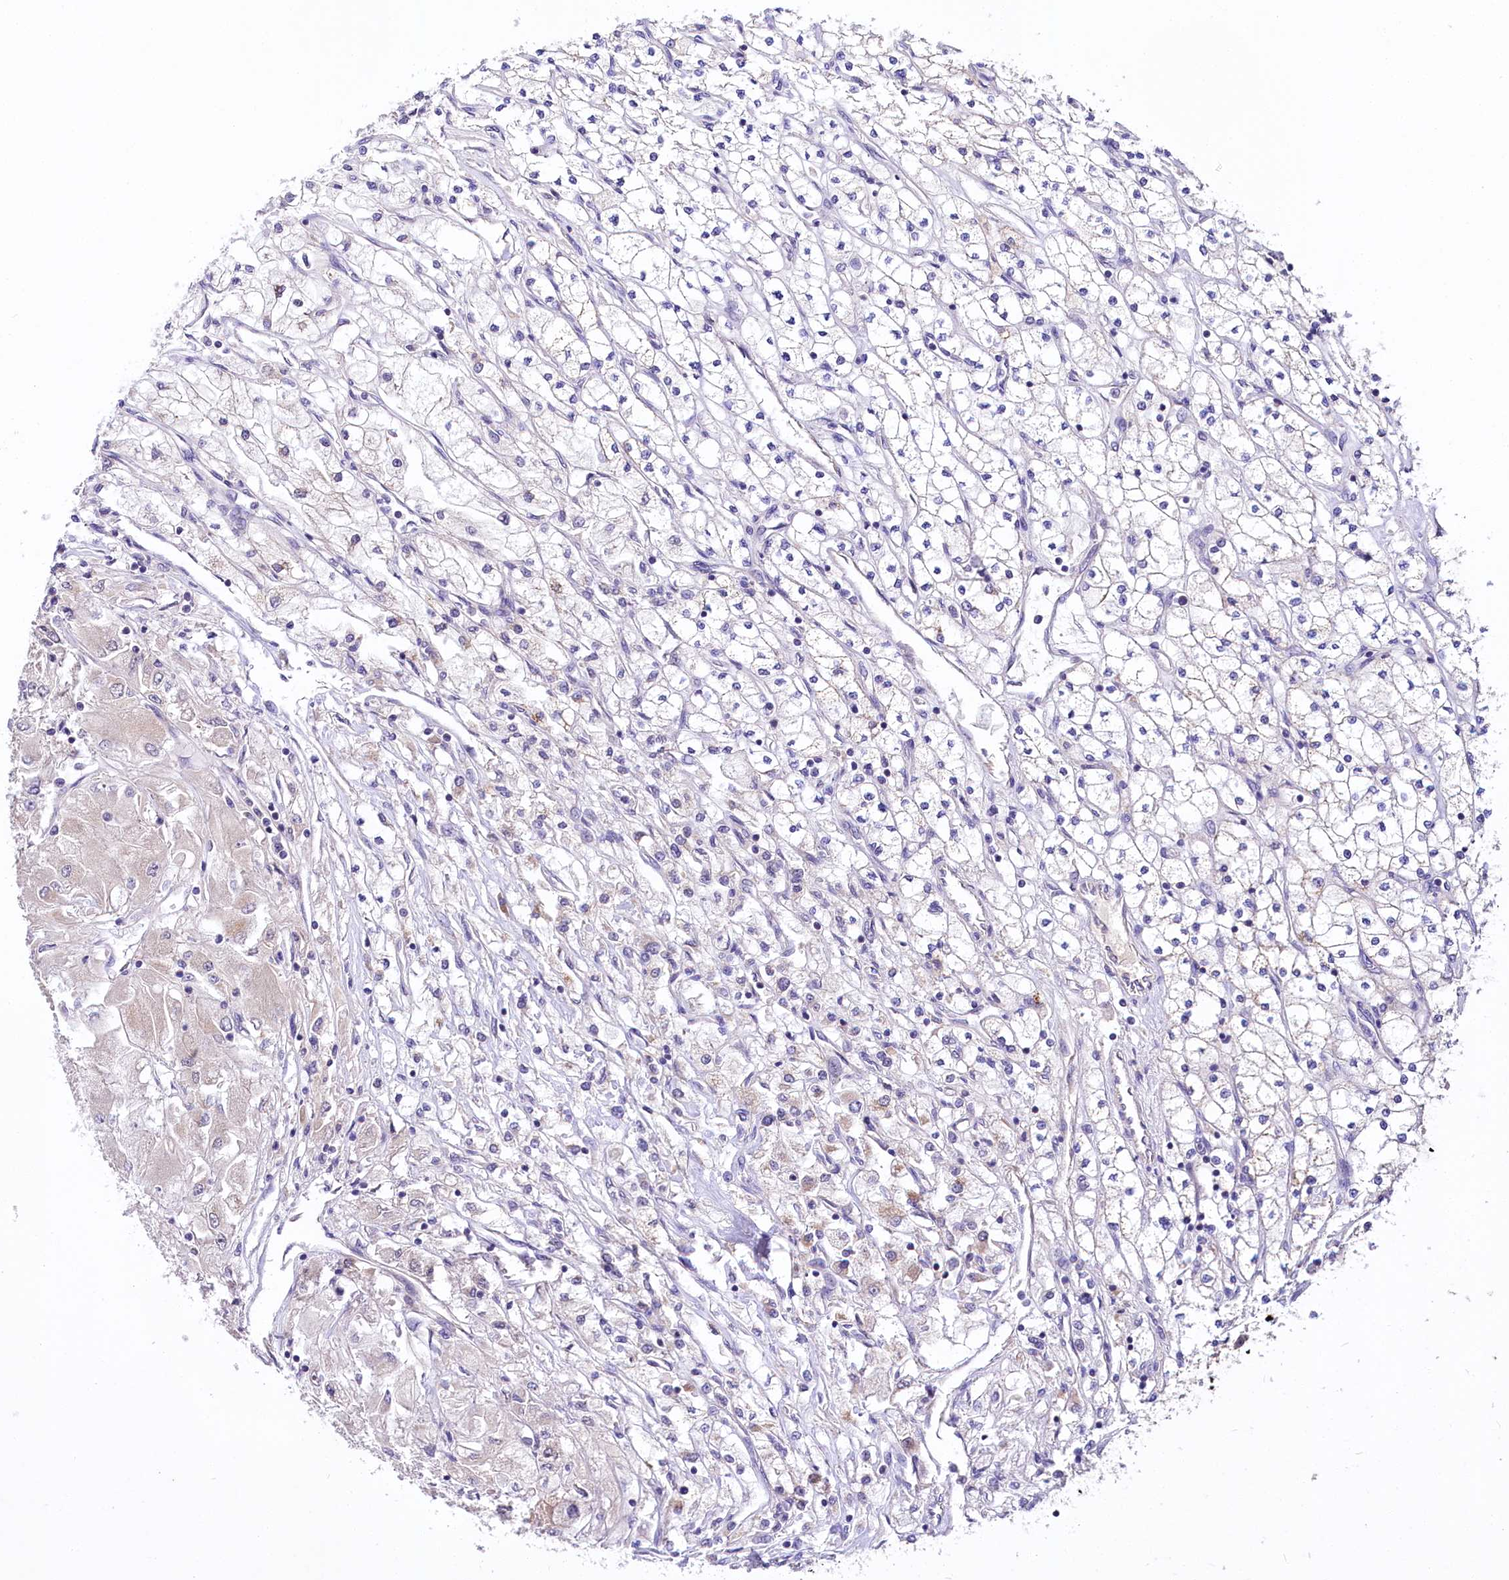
{"staining": {"intensity": "negative", "quantity": "none", "location": "none"}, "tissue": "renal cancer", "cell_type": "Tumor cells", "image_type": "cancer", "snomed": [{"axis": "morphology", "description": "Adenocarcinoma, NOS"}, {"axis": "topography", "description": "Kidney"}], "caption": "This is an immunohistochemistry (IHC) photomicrograph of renal cancer (adenocarcinoma). There is no positivity in tumor cells.", "gene": "UBE3A", "patient": {"sex": "male", "age": 80}}